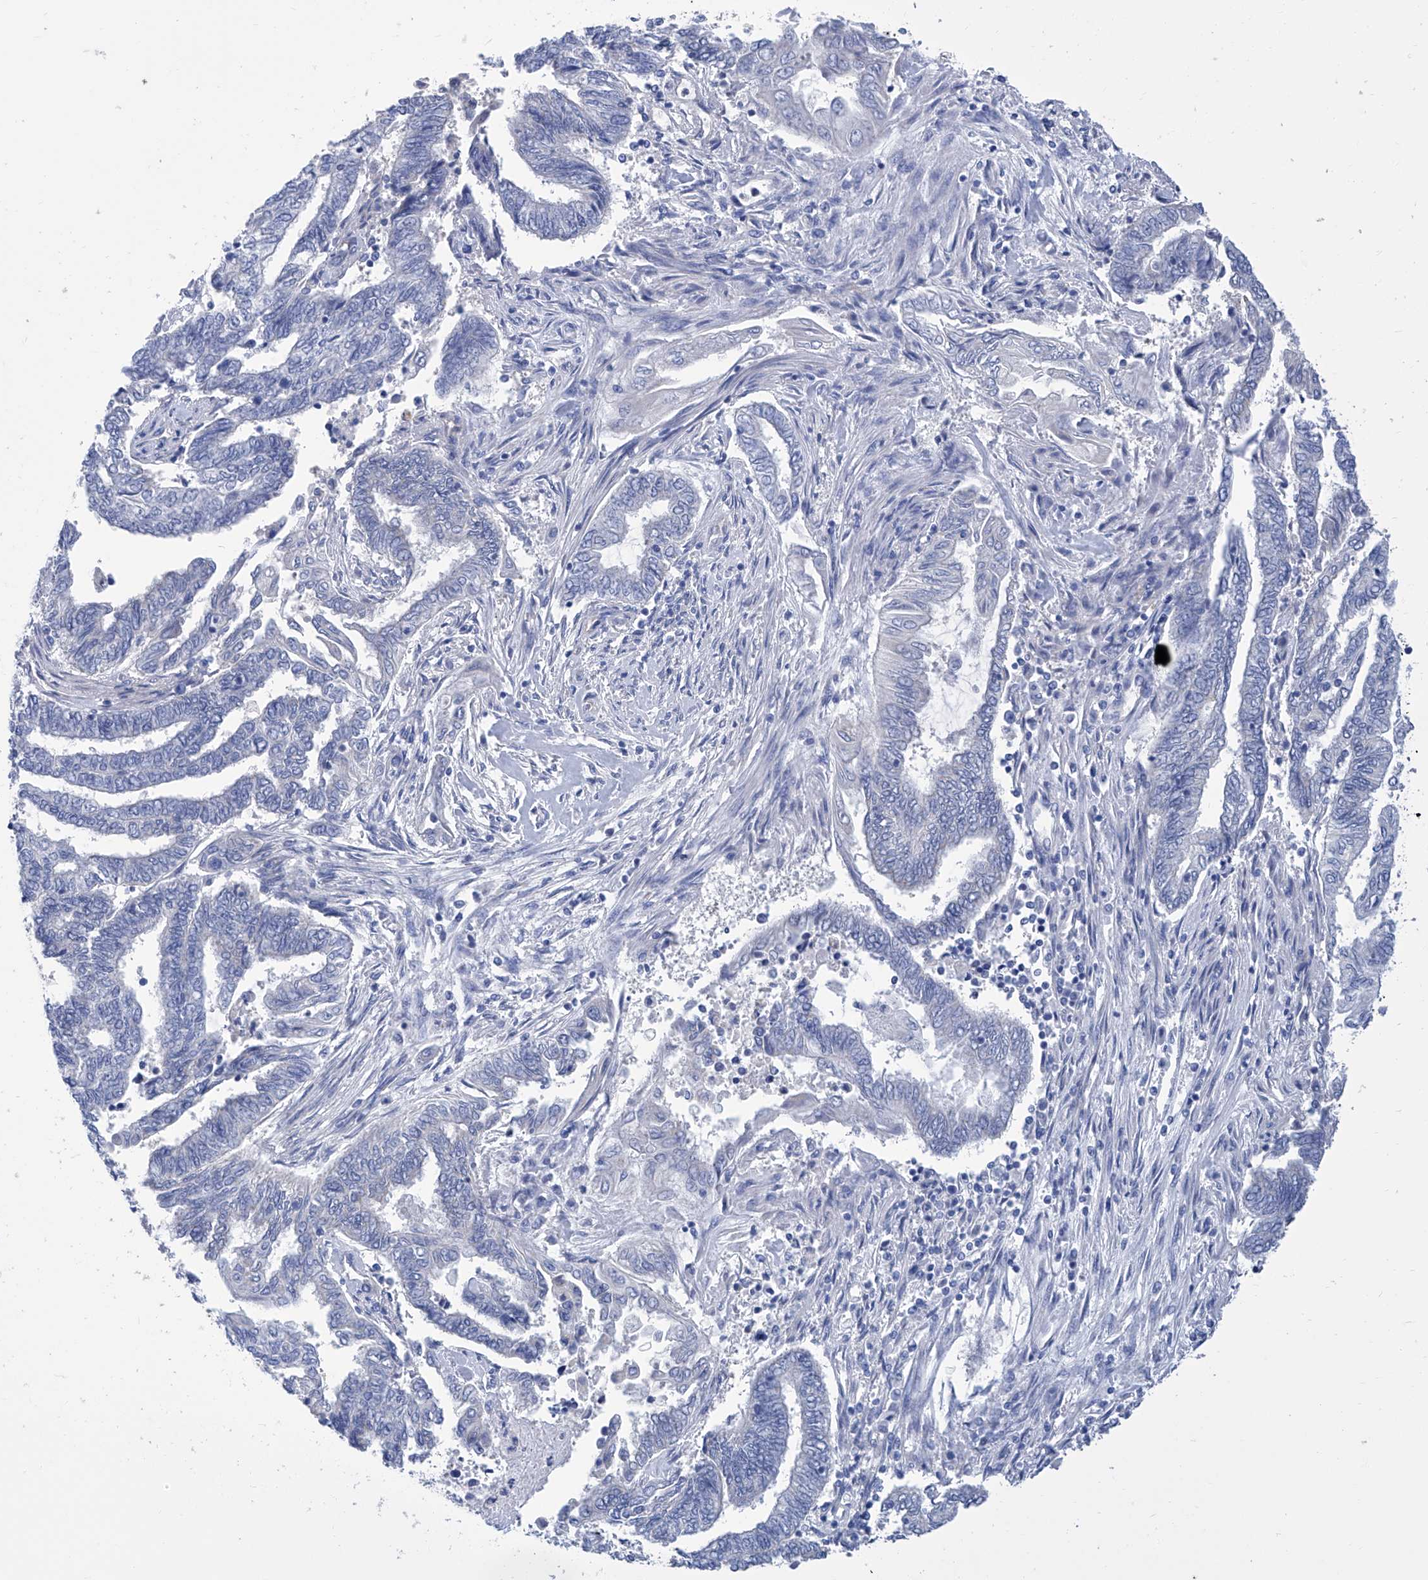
{"staining": {"intensity": "negative", "quantity": "none", "location": "none"}, "tissue": "endometrial cancer", "cell_type": "Tumor cells", "image_type": "cancer", "snomed": [{"axis": "morphology", "description": "Adenocarcinoma, NOS"}, {"axis": "topography", "description": "Uterus"}, {"axis": "topography", "description": "Endometrium"}], "caption": "This is an immunohistochemistry histopathology image of human endometrial cancer (adenocarcinoma). There is no staining in tumor cells.", "gene": "SMS", "patient": {"sex": "female", "age": 70}}